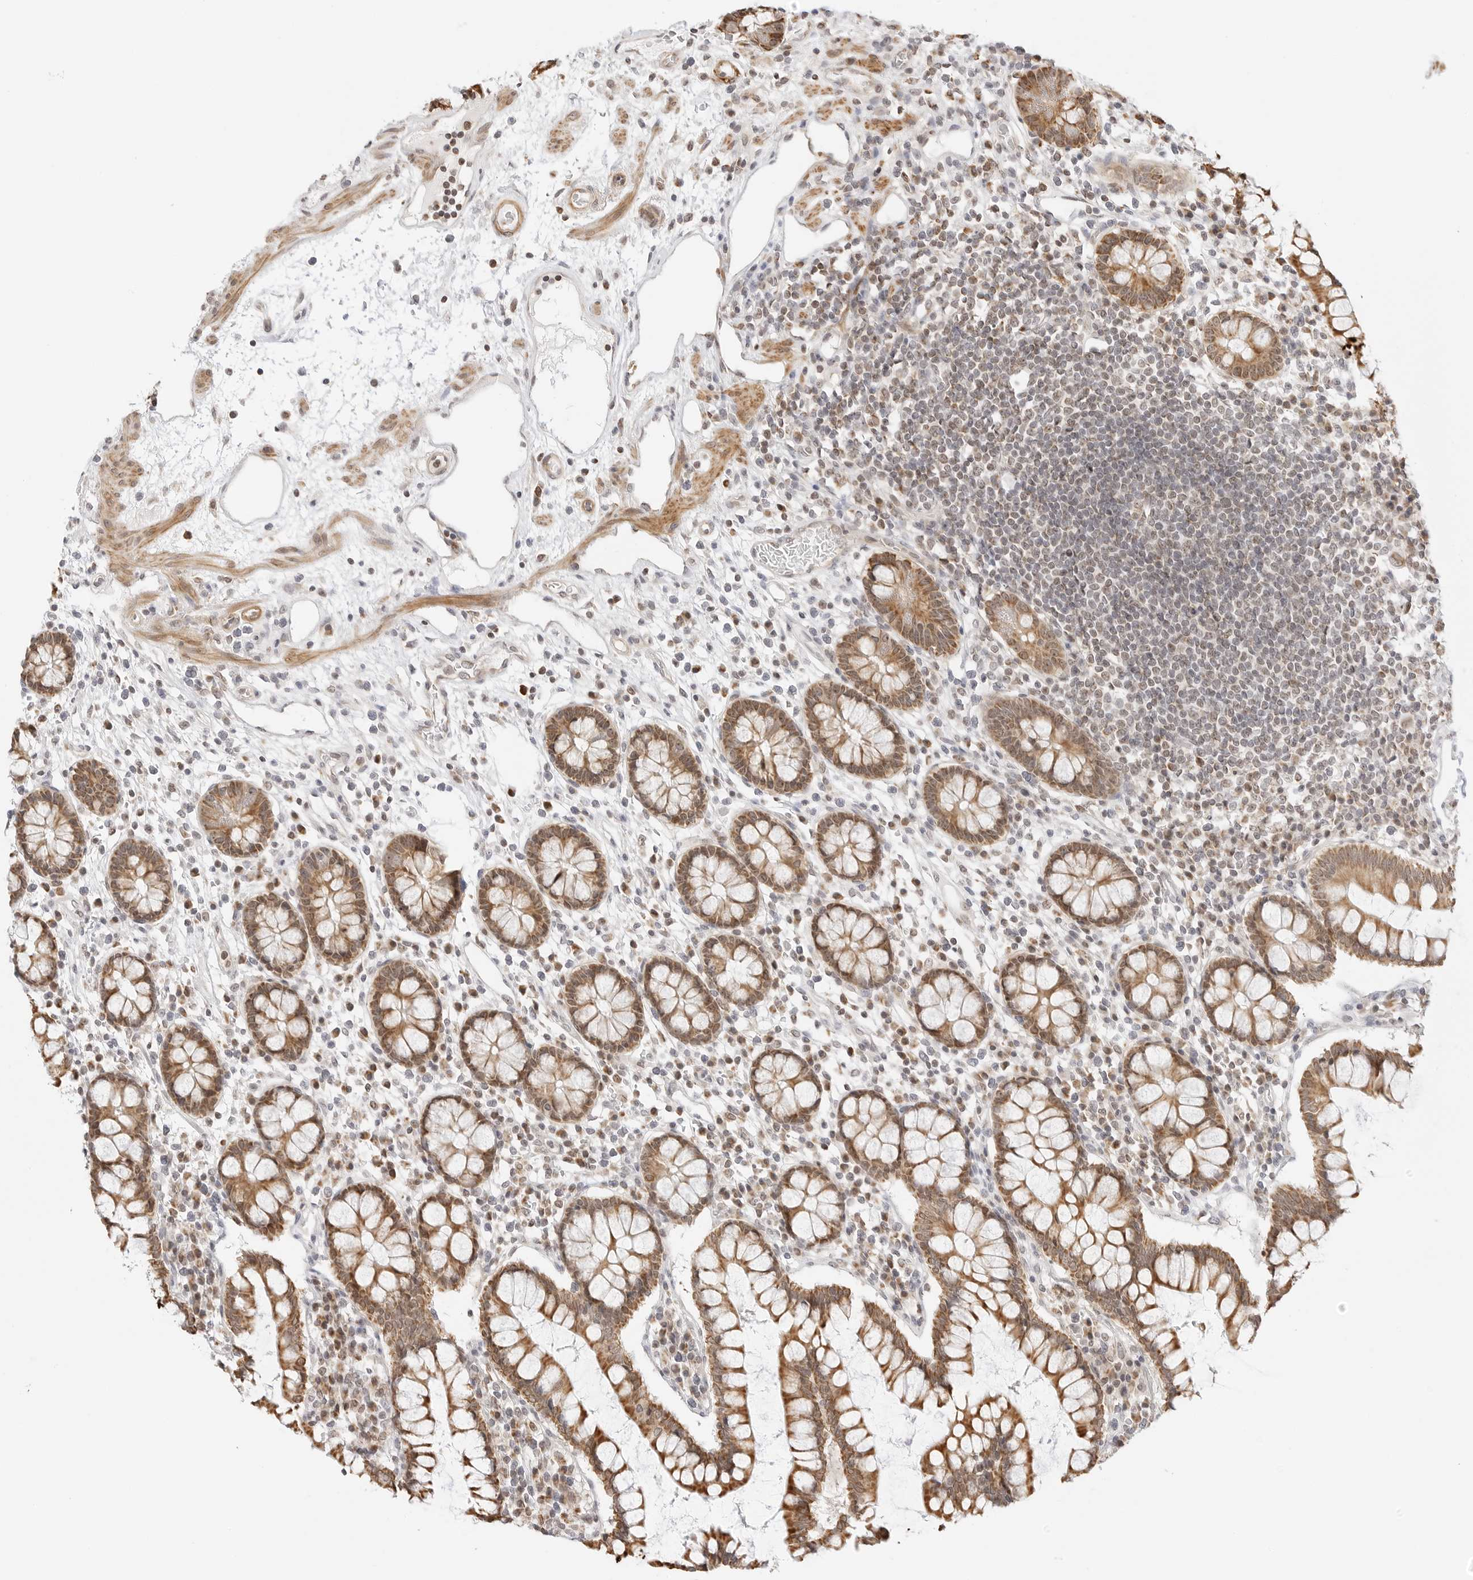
{"staining": {"intensity": "moderate", "quantity": ">75%", "location": "cytoplasmic/membranous"}, "tissue": "colon", "cell_type": "Endothelial cells", "image_type": "normal", "snomed": [{"axis": "morphology", "description": "Normal tissue, NOS"}, {"axis": "topography", "description": "Colon"}], "caption": "Immunohistochemical staining of normal colon demonstrates medium levels of moderate cytoplasmic/membranous positivity in about >75% of endothelial cells.", "gene": "GORAB", "patient": {"sex": "female", "age": 79}}